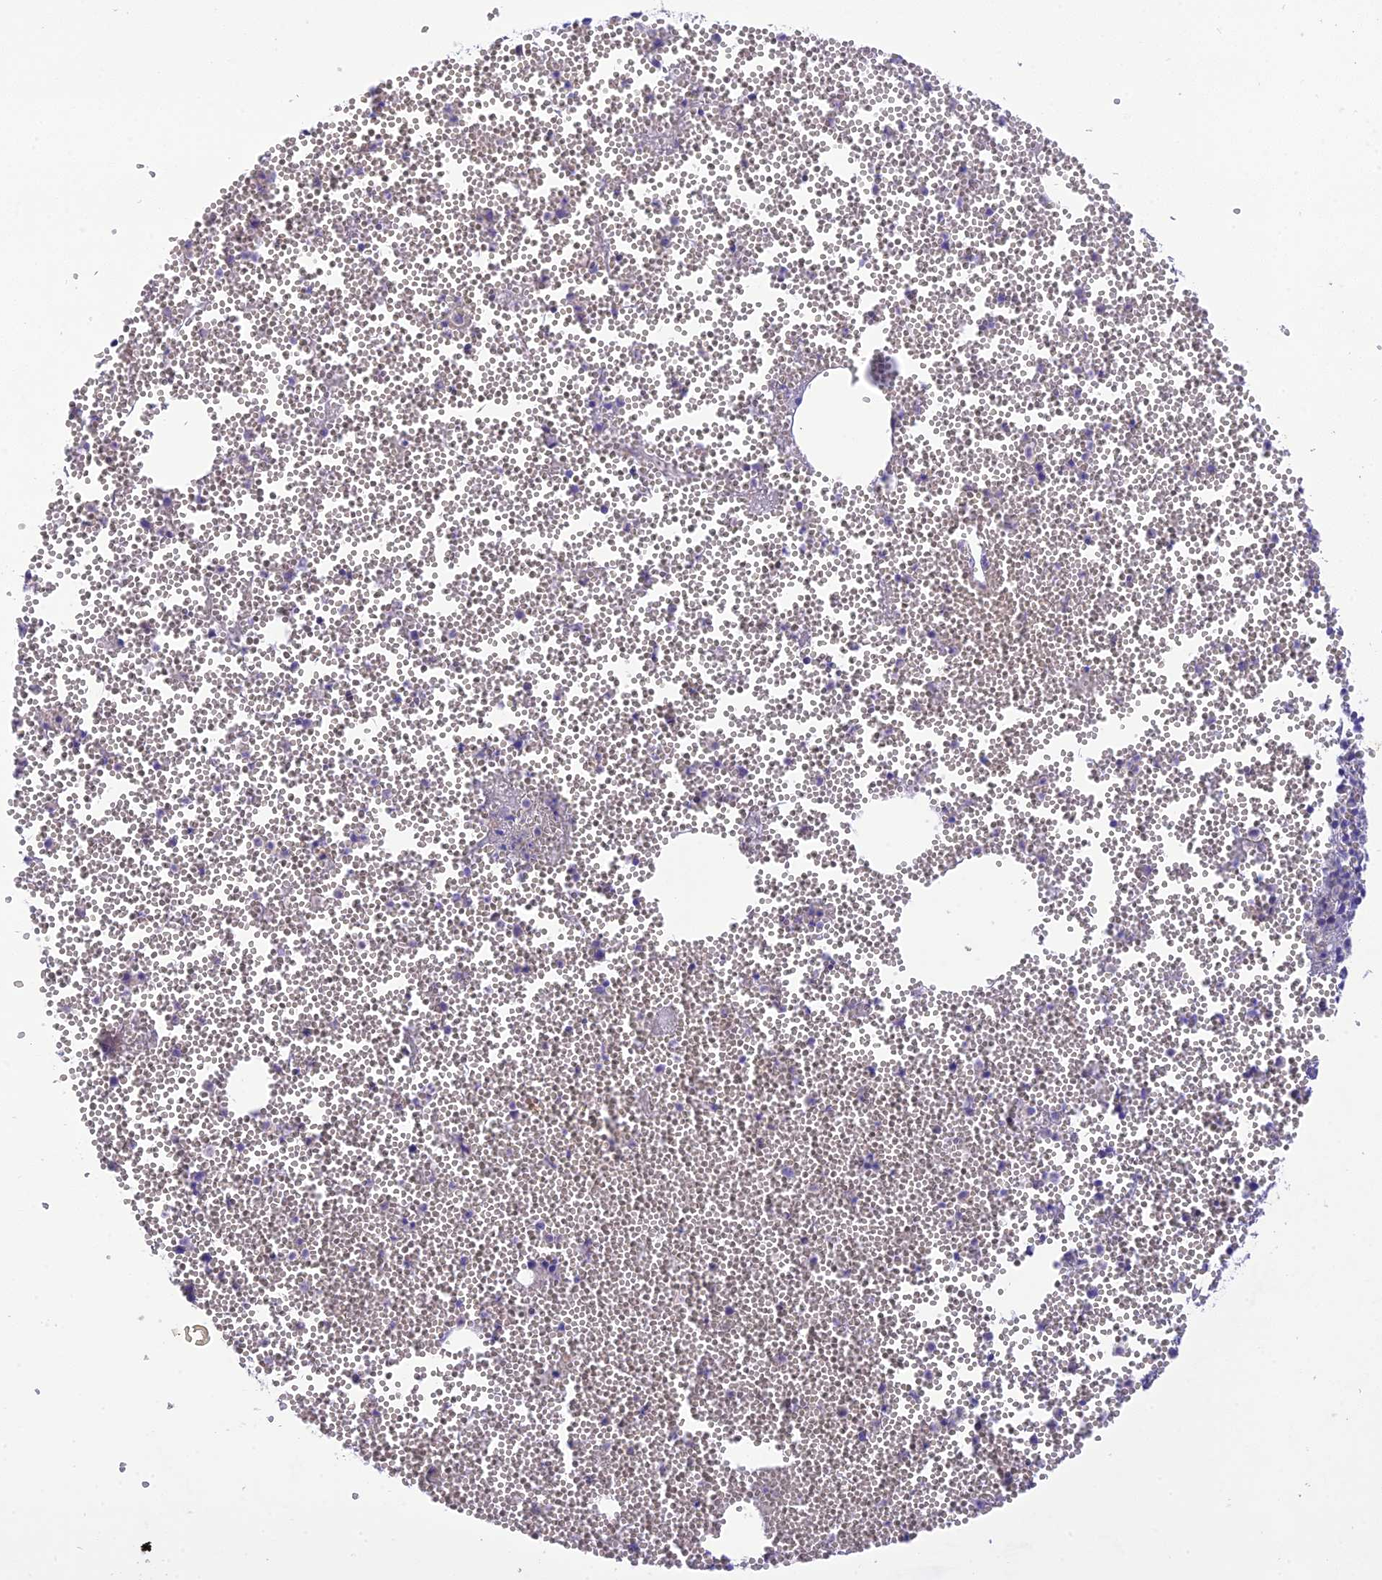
{"staining": {"intensity": "moderate", "quantity": "<25%", "location": "cytoplasmic/membranous"}, "tissue": "bone marrow", "cell_type": "Hematopoietic cells", "image_type": "normal", "snomed": [{"axis": "morphology", "description": "Normal tissue, NOS"}, {"axis": "topography", "description": "Bone marrow"}], "caption": "Brown immunohistochemical staining in unremarkable human bone marrow demonstrates moderate cytoplasmic/membranous positivity in approximately <25% of hematopoietic cells. The protein of interest is stained brown, and the nuclei are stained in blue (DAB (3,3'-diaminobenzidine) IHC with brightfield microscopy, high magnification).", "gene": "XPO7", "patient": {"sex": "female", "age": 77}}